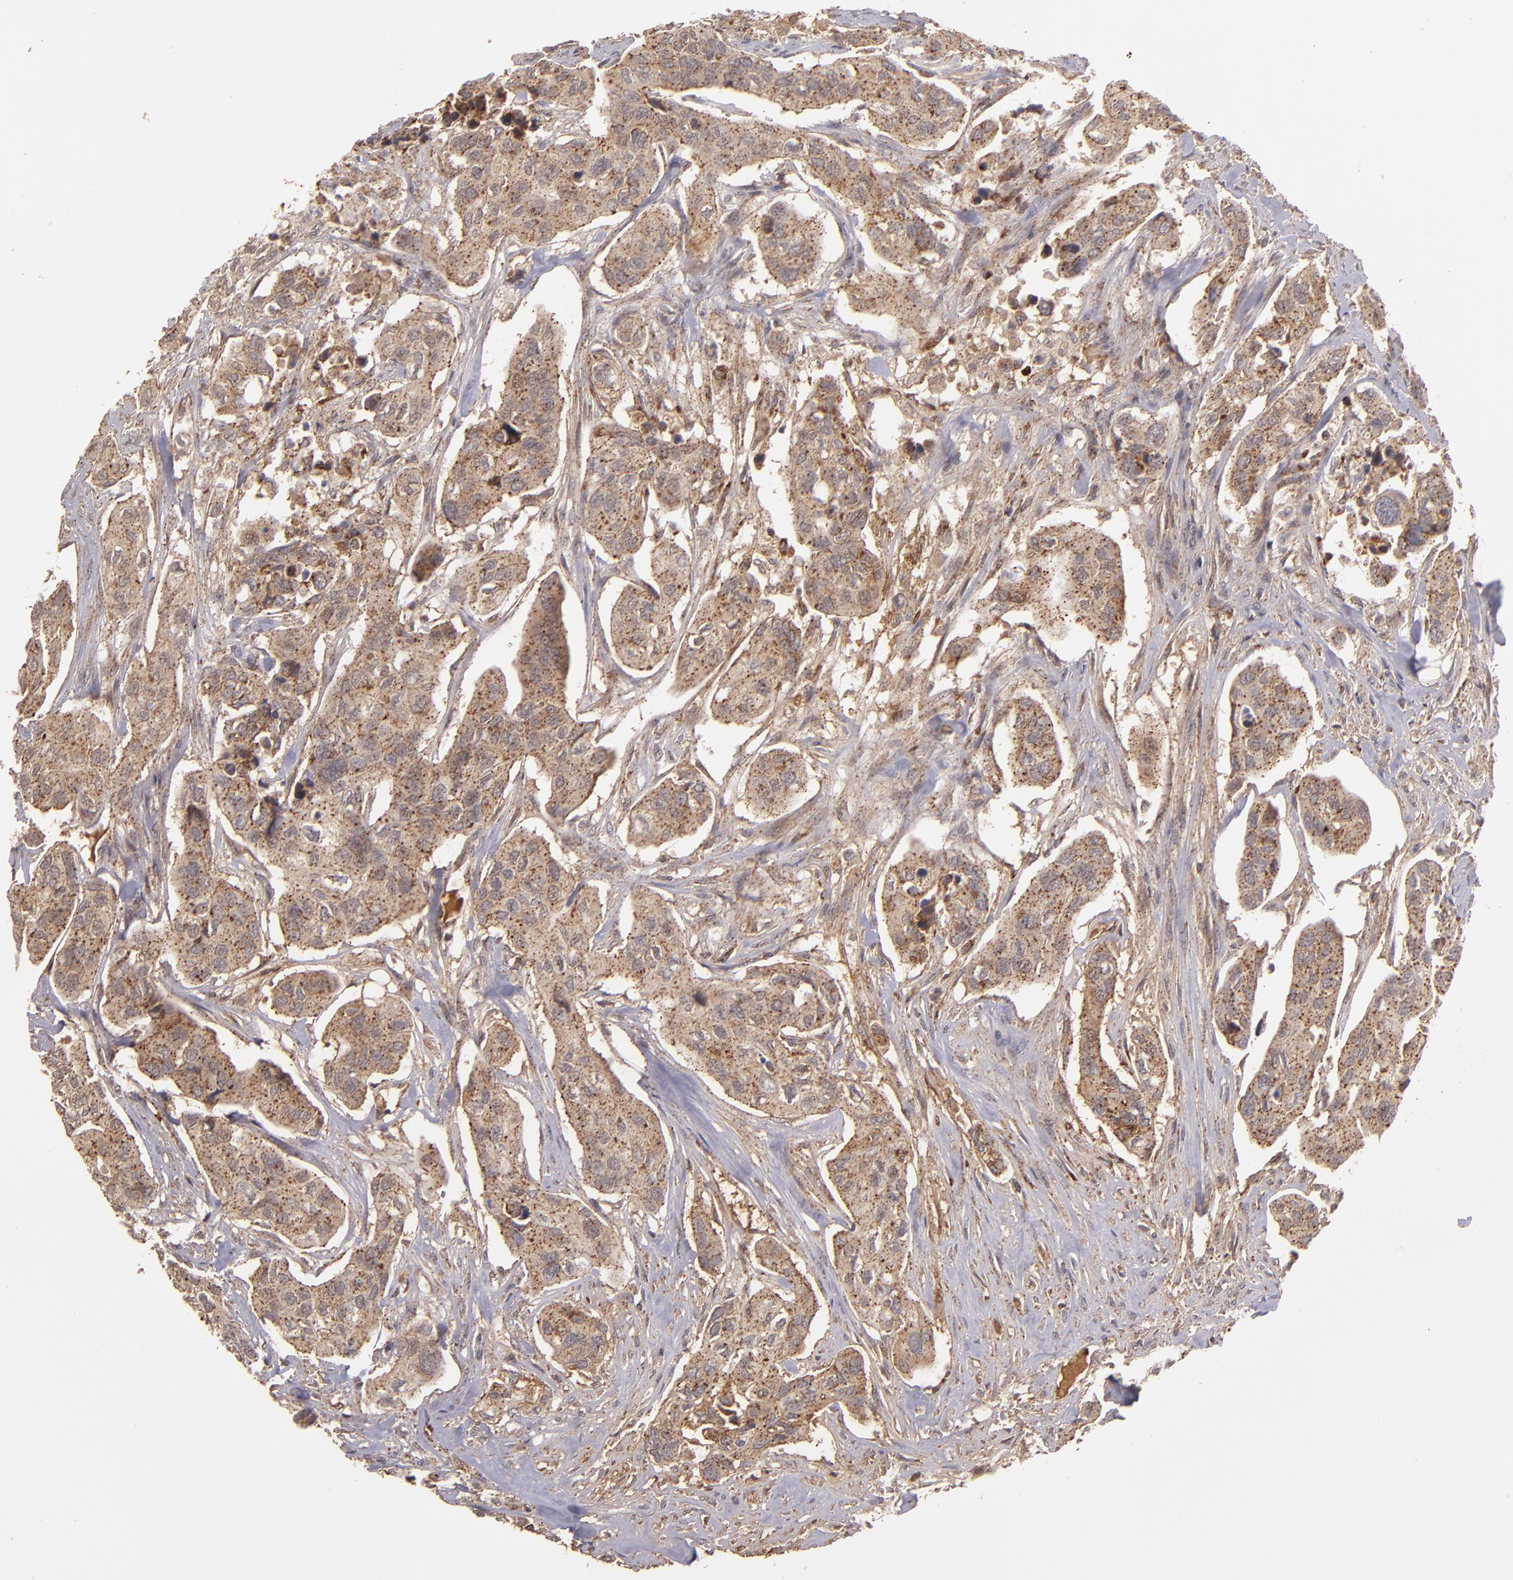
{"staining": {"intensity": "moderate", "quantity": "25%-75%", "location": "cytoplasmic/membranous"}, "tissue": "urothelial cancer", "cell_type": "Tumor cells", "image_type": "cancer", "snomed": [{"axis": "morphology", "description": "Adenocarcinoma, NOS"}, {"axis": "topography", "description": "Urinary bladder"}], "caption": "Urothelial cancer stained with DAB (3,3'-diaminobenzidine) immunohistochemistry (IHC) demonstrates medium levels of moderate cytoplasmic/membranous expression in about 25%-75% of tumor cells.", "gene": "ZFYVE1", "patient": {"sex": "male", "age": 61}}